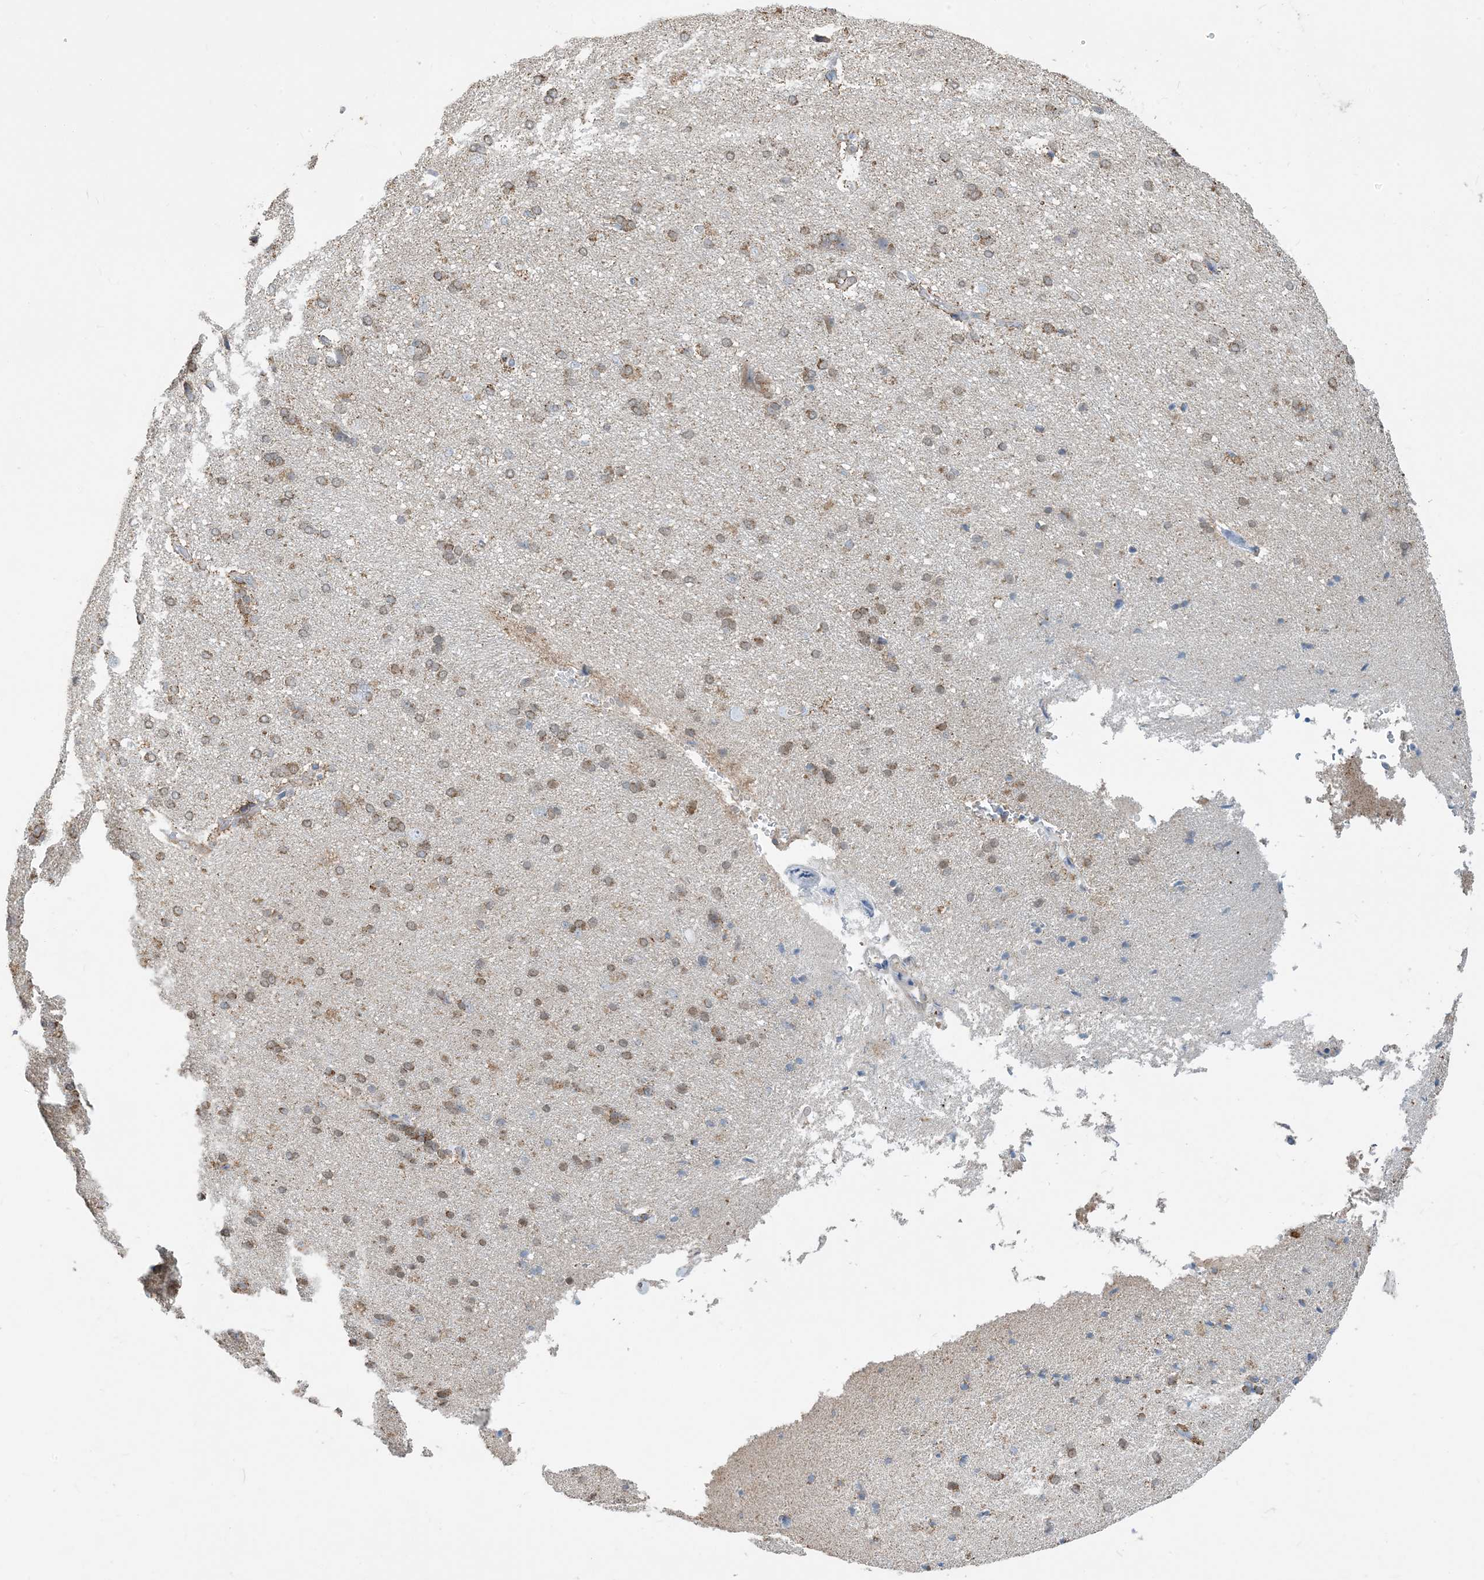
{"staining": {"intensity": "negative", "quantity": "none", "location": "none"}, "tissue": "cerebral cortex", "cell_type": "Endothelial cells", "image_type": "normal", "snomed": [{"axis": "morphology", "description": "Normal tissue, NOS"}, {"axis": "topography", "description": "Cerebral cortex"}], "caption": "Immunohistochemical staining of unremarkable human cerebral cortex reveals no significant staining in endothelial cells.", "gene": "ECHDC1", "patient": {"sex": "male", "age": 62}}